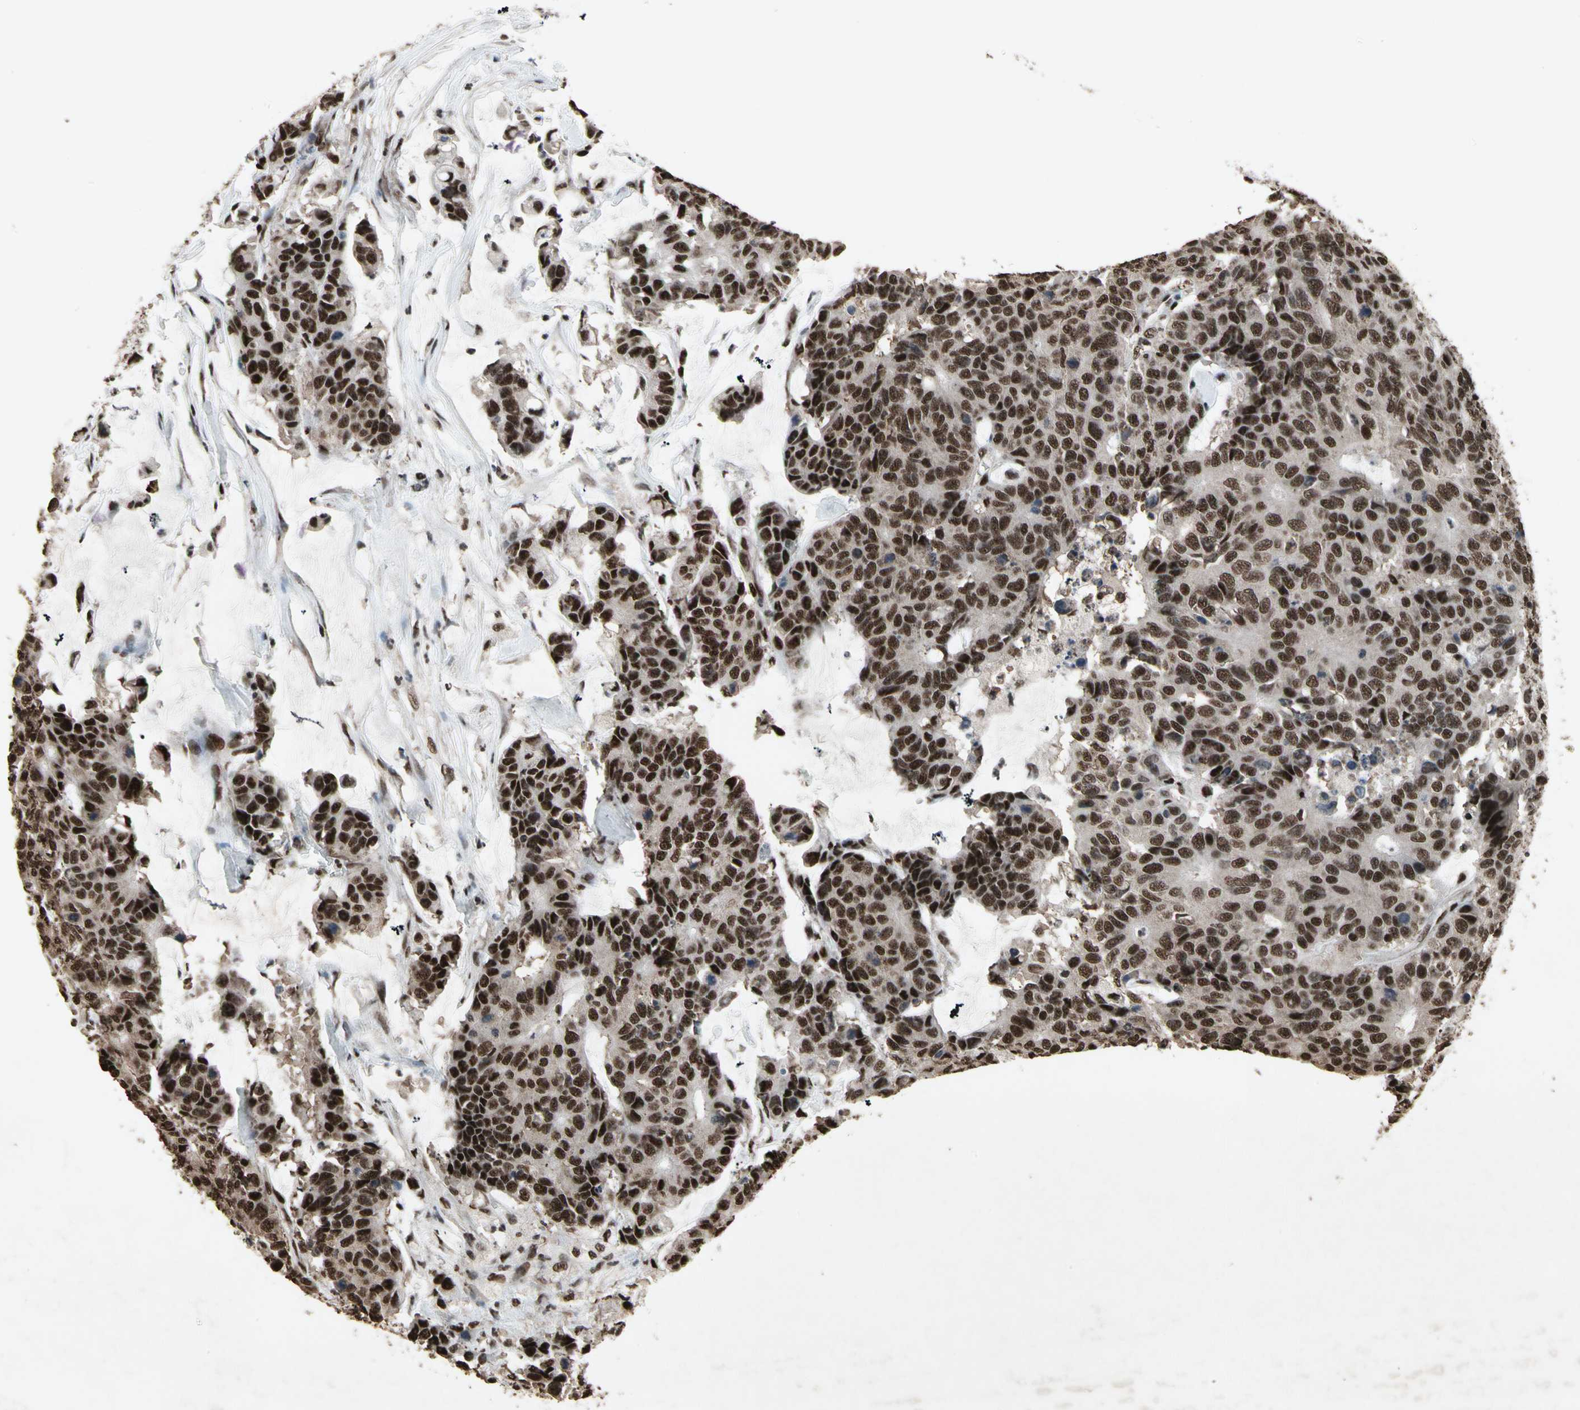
{"staining": {"intensity": "strong", "quantity": ">75%", "location": "nuclear"}, "tissue": "colorectal cancer", "cell_type": "Tumor cells", "image_type": "cancer", "snomed": [{"axis": "morphology", "description": "Adenocarcinoma, NOS"}, {"axis": "topography", "description": "Colon"}], "caption": "The immunohistochemical stain shows strong nuclear staining in tumor cells of colorectal cancer (adenocarcinoma) tissue. Immunohistochemistry (ihc) stains the protein in brown and the nuclei are stained blue.", "gene": "TBX2", "patient": {"sex": "female", "age": 86}}